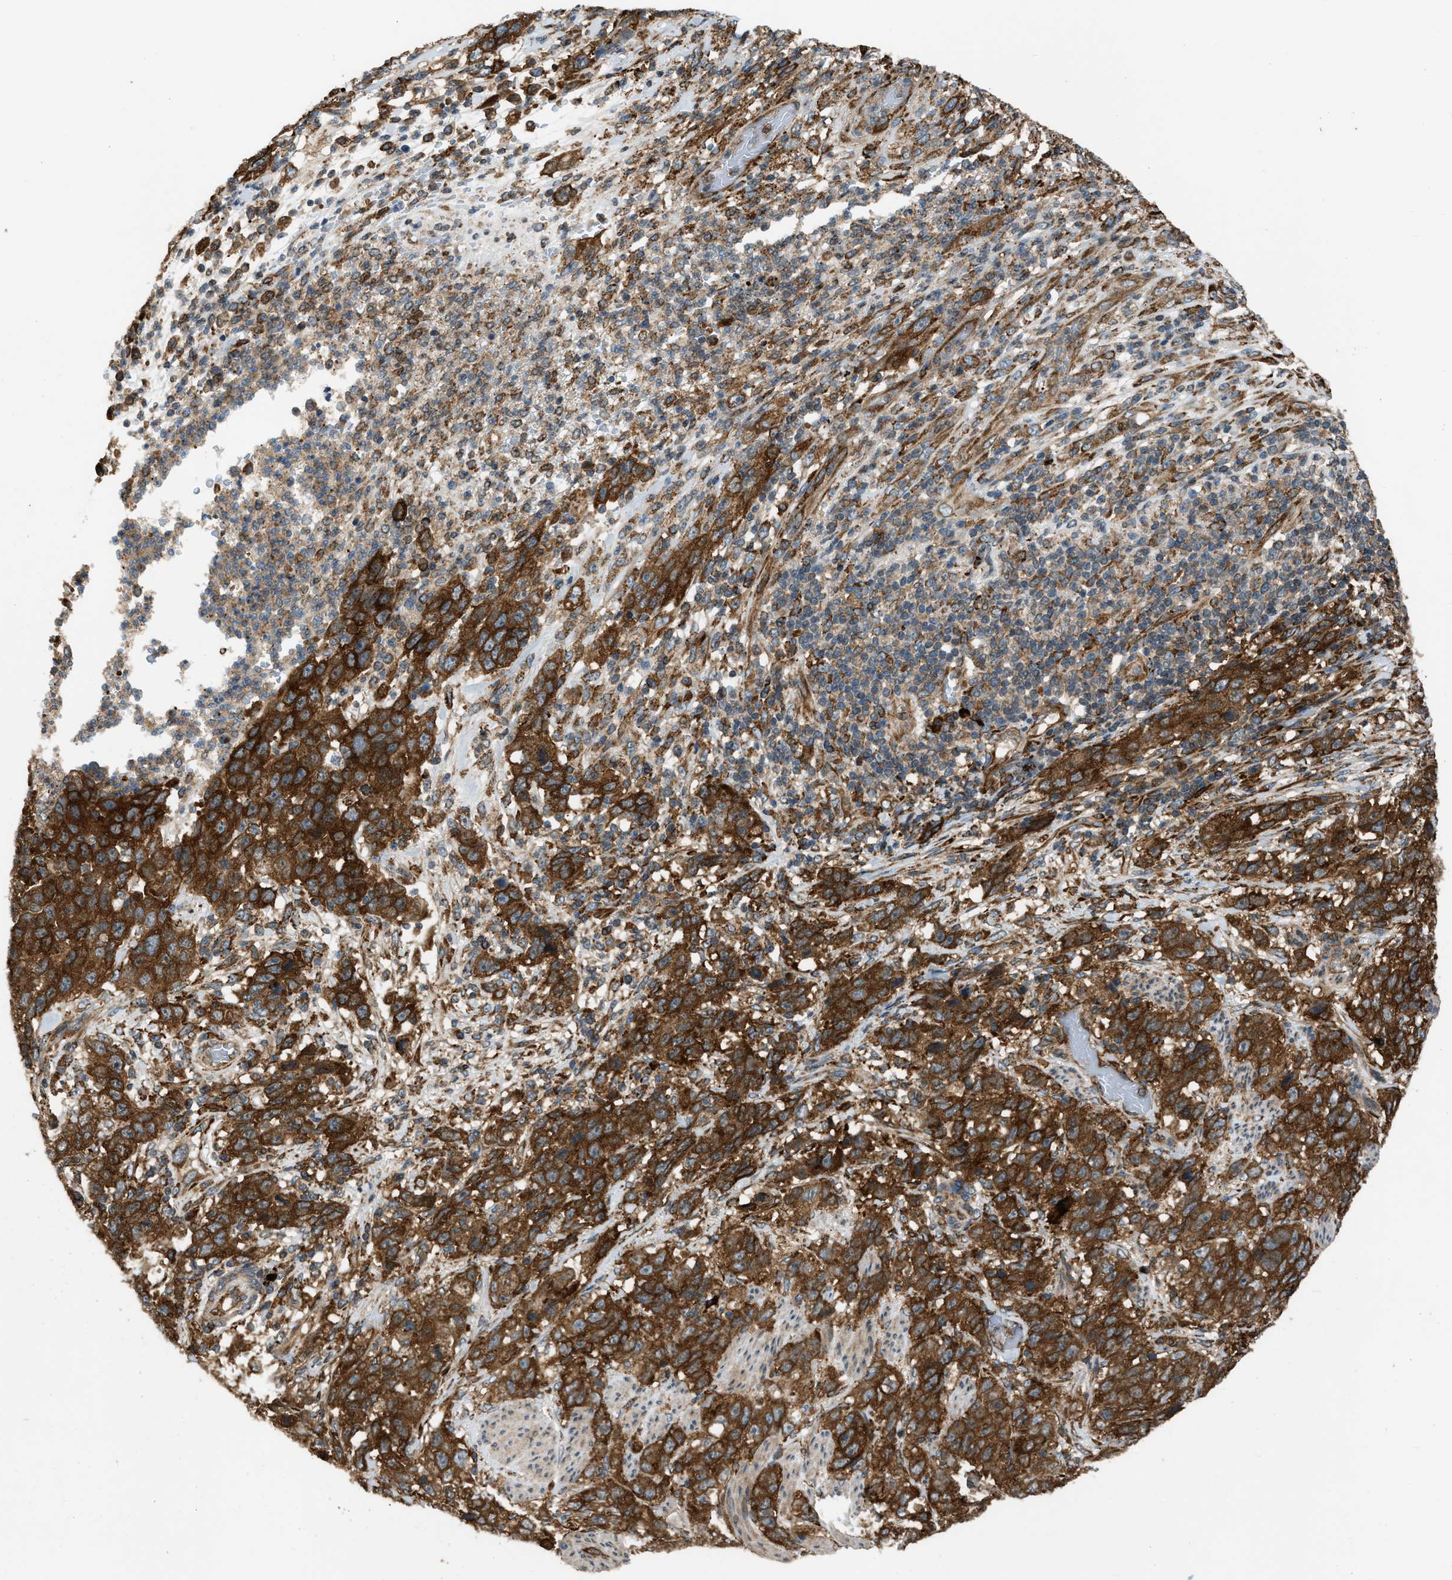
{"staining": {"intensity": "strong", "quantity": ">75%", "location": "cytoplasmic/membranous"}, "tissue": "stomach cancer", "cell_type": "Tumor cells", "image_type": "cancer", "snomed": [{"axis": "morphology", "description": "Adenocarcinoma, NOS"}, {"axis": "topography", "description": "Stomach"}], "caption": "An IHC image of tumor tissue is shown. Protein staining in brown labels strong cytoplasmic/membranous positivity in stomach adenocarcinoma within tumor cells. (DAB (3,3'-diaminobenzidine) IHC, brown staining for protein, blue staining for nuclei).", "gene": "BAIAP2L1", "patient": {"sex": "male", "age": 48}}